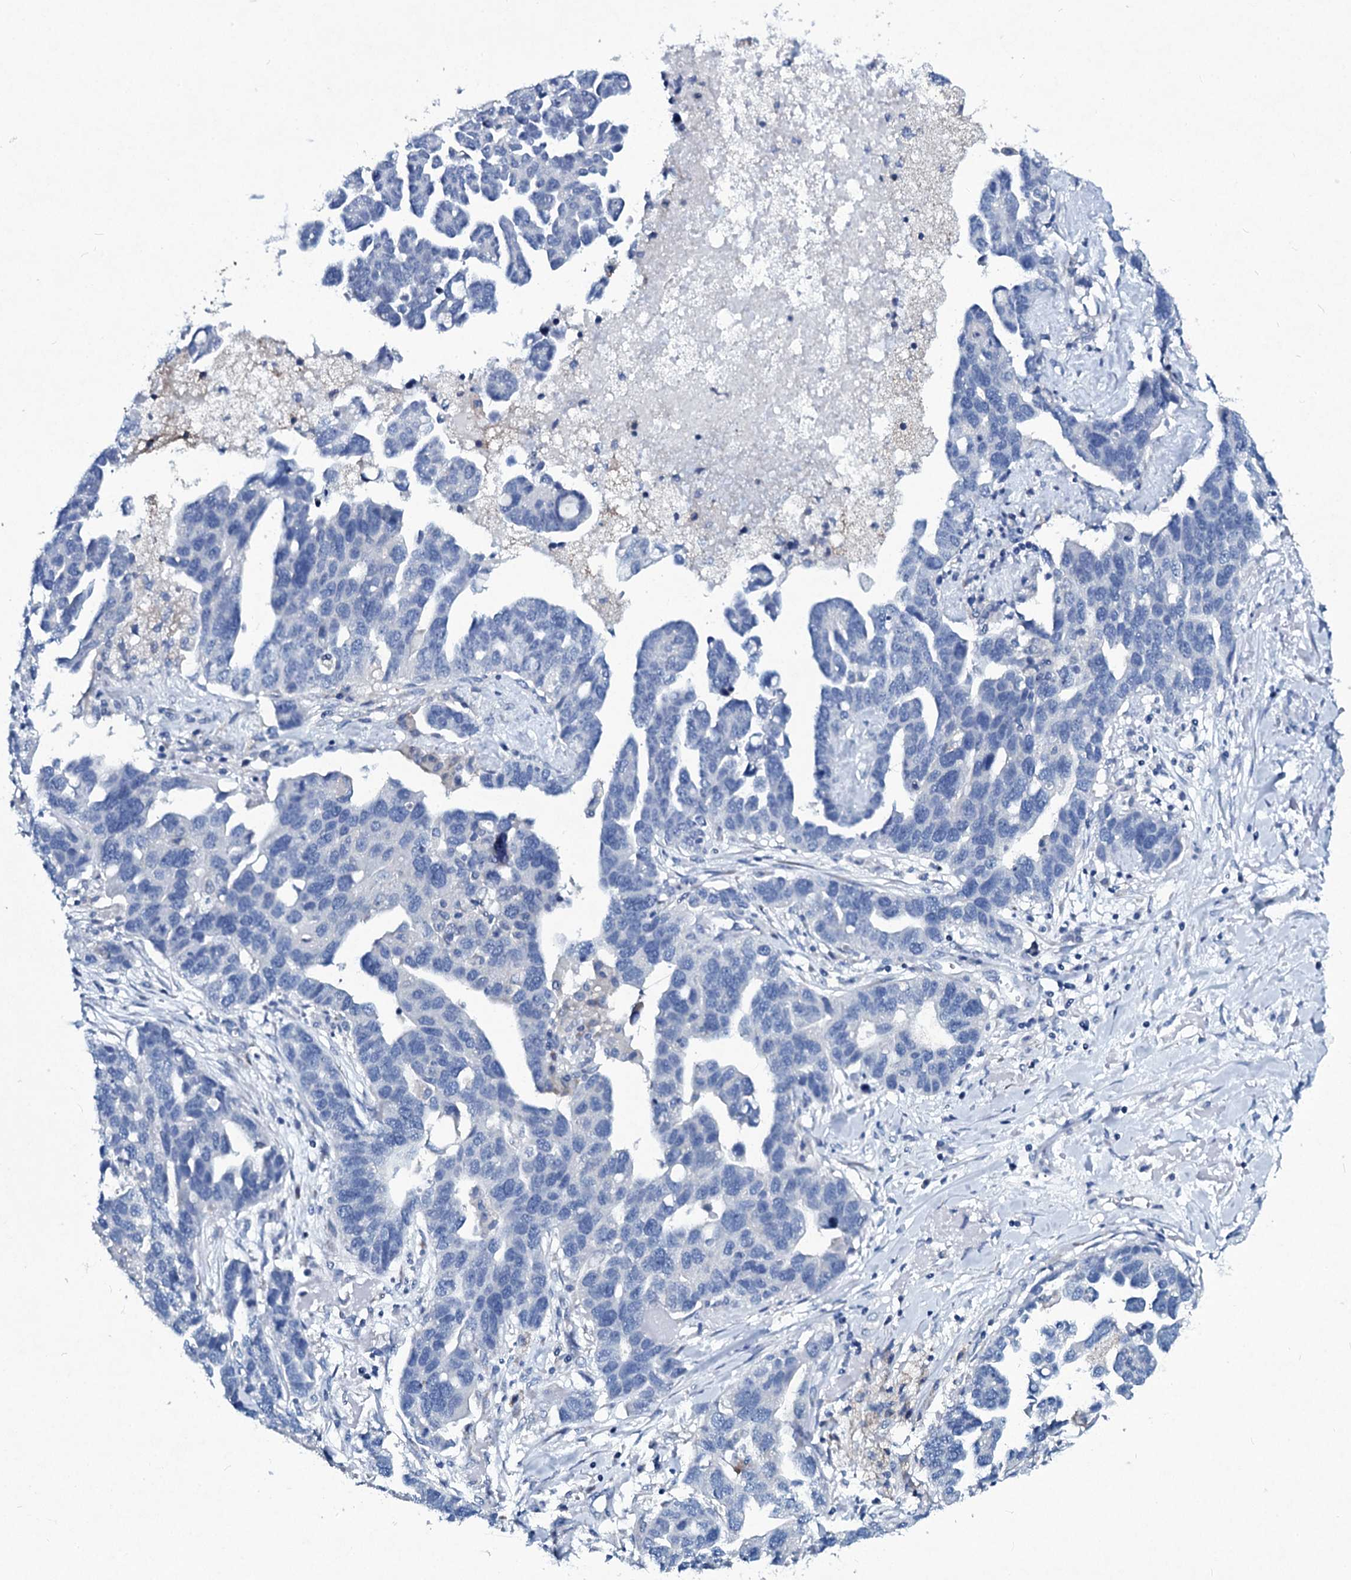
{"staining": {"intensity": "negative", "quantity": "none", "location": "none"}, "tissue": "ovarian cancer", "cell_type": "Tumor cells", "image_type": "cancer", "snomed": [{"axis": "morphology", "description": "Cystadenocarcinoma, serous, NOS"}, {"axis": "topography", "description": "Ovary"}], "caption": "Immunohistochemical staining of ovarian cancer (serous cystadenocarcinoma) shows no significant expression in tumor cells.", "gene": "TPGS2", "patient": {"sex": "female", "age": 54}}